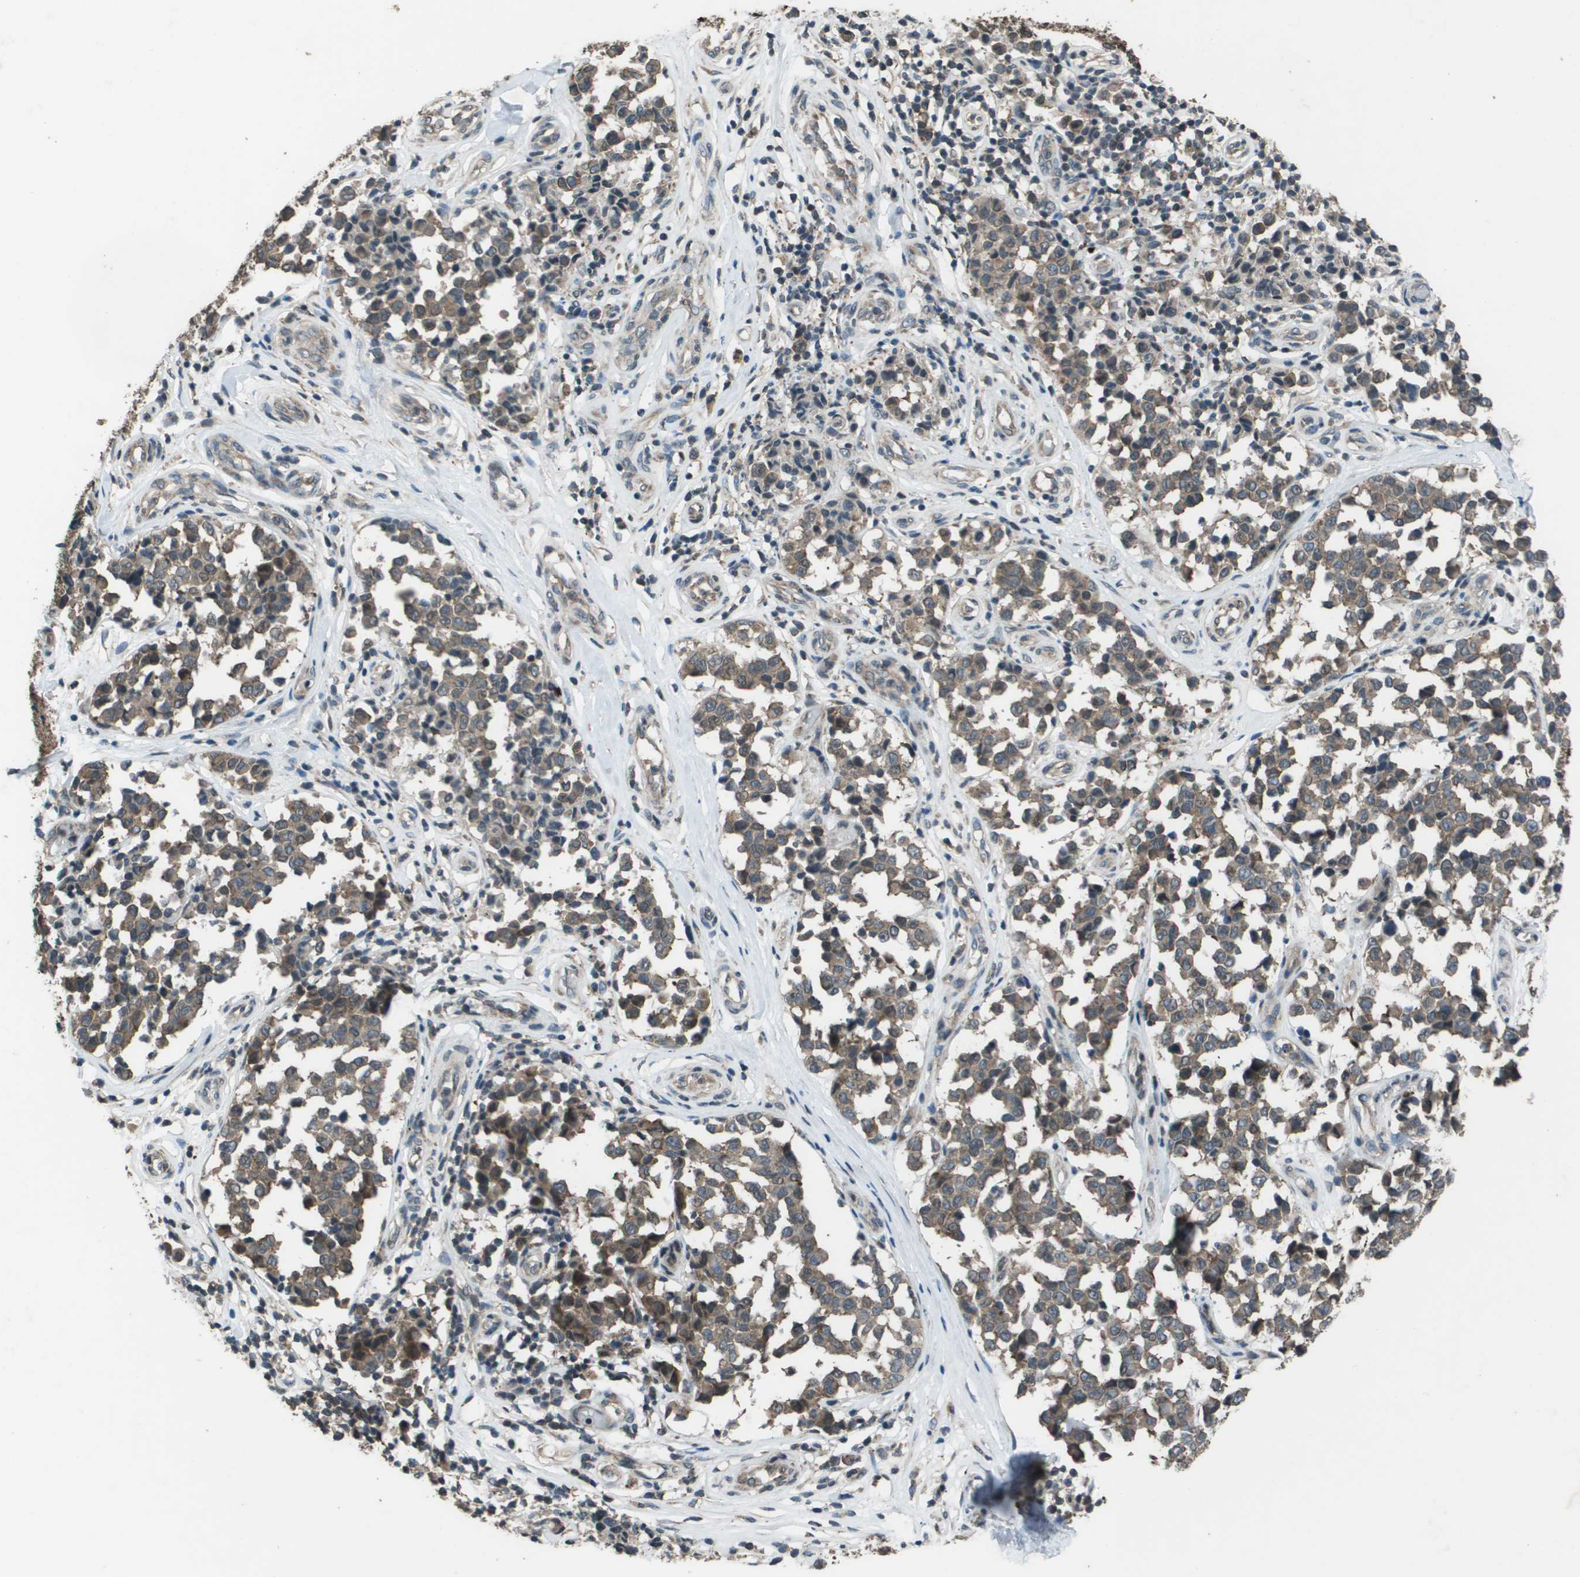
{"staining": {"intensity": "weak", "quantity": ">75%", "location": "cytoplasmic/membranous"}, "tissue": "melanoma", "cell_type": "Tumor cells", "image_type": "cancer", "snomed": [{"axis": "morphology", "description": "Malignant melanoma, NOS"}, {"axis": "topography", "description": "Skin"}], "caption": "IHC of melanoma displays low levels of weak cytoplasmic/membranous staining in approximately >75% of tumor cells. Using DAB (3,3'-diaminobenzidine) (brown) and hematoxylin (blue) stains, captured at high magnification using brightfield microscopy.", "gene": "GOSR2", "patient": {"sex": "female", "age": 64}}